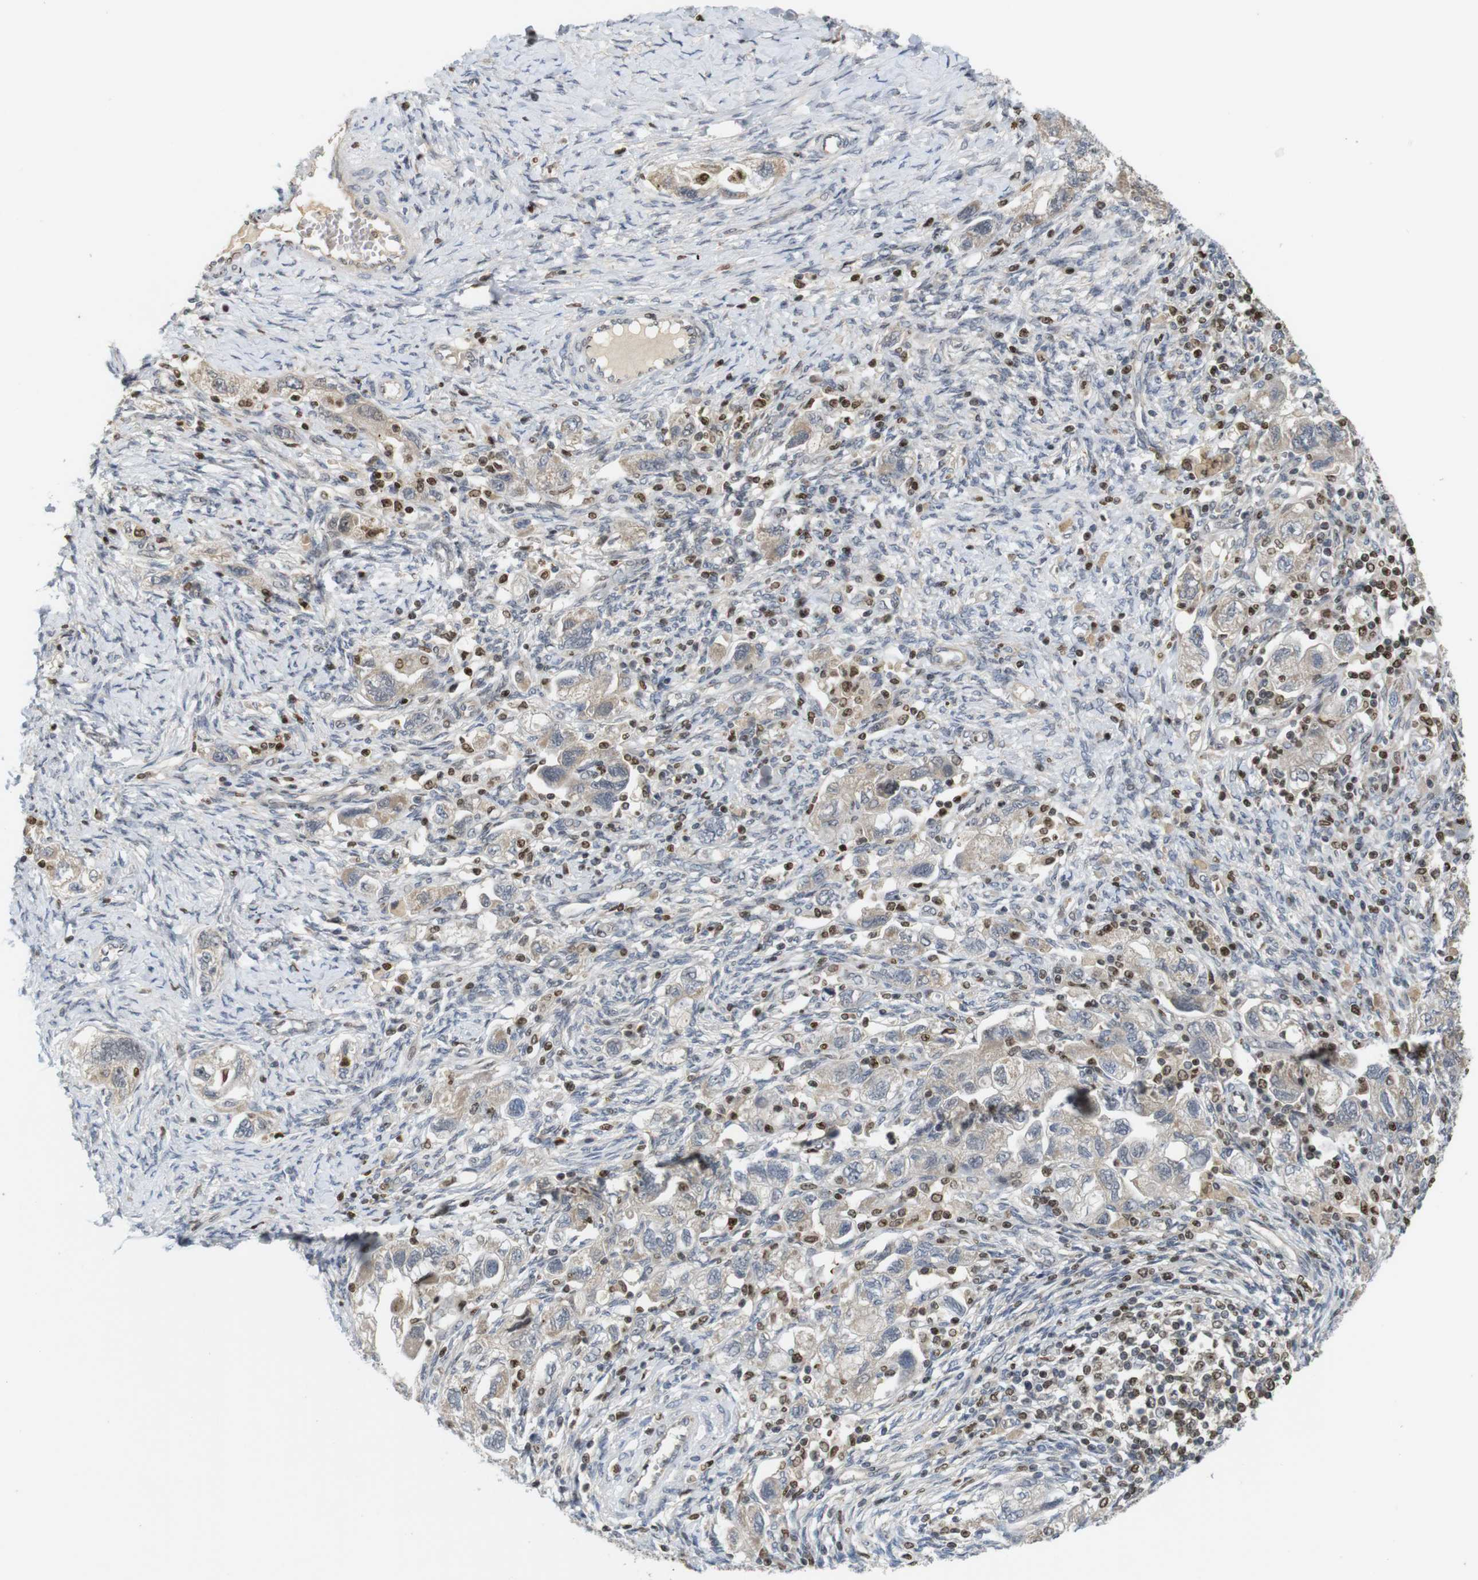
{"staining": {"intensity": "weak", "quantity": ">75%", "location": "cytoplasmic/membranous"}, "tissue": "ovarian cancer", "cell_type": "Tumor cells", "image_type": "cancer", "snomed": [{"axis": "morphology", "description": "Carcinoma, NOS"}, {"axis": "morphology", "description": "Cystadenocarcinoma, serous, NOS"}, {"axis": "topography", "description": "Ovary"}], "caption": "This micrograph displays IHC staining of human ovarian cancer, with low weak cytoplasmic/membranous expression in approximately >75% of tumor cells.", "gene": "MBD1", "patient": {"sex": "female", "age": 69}}